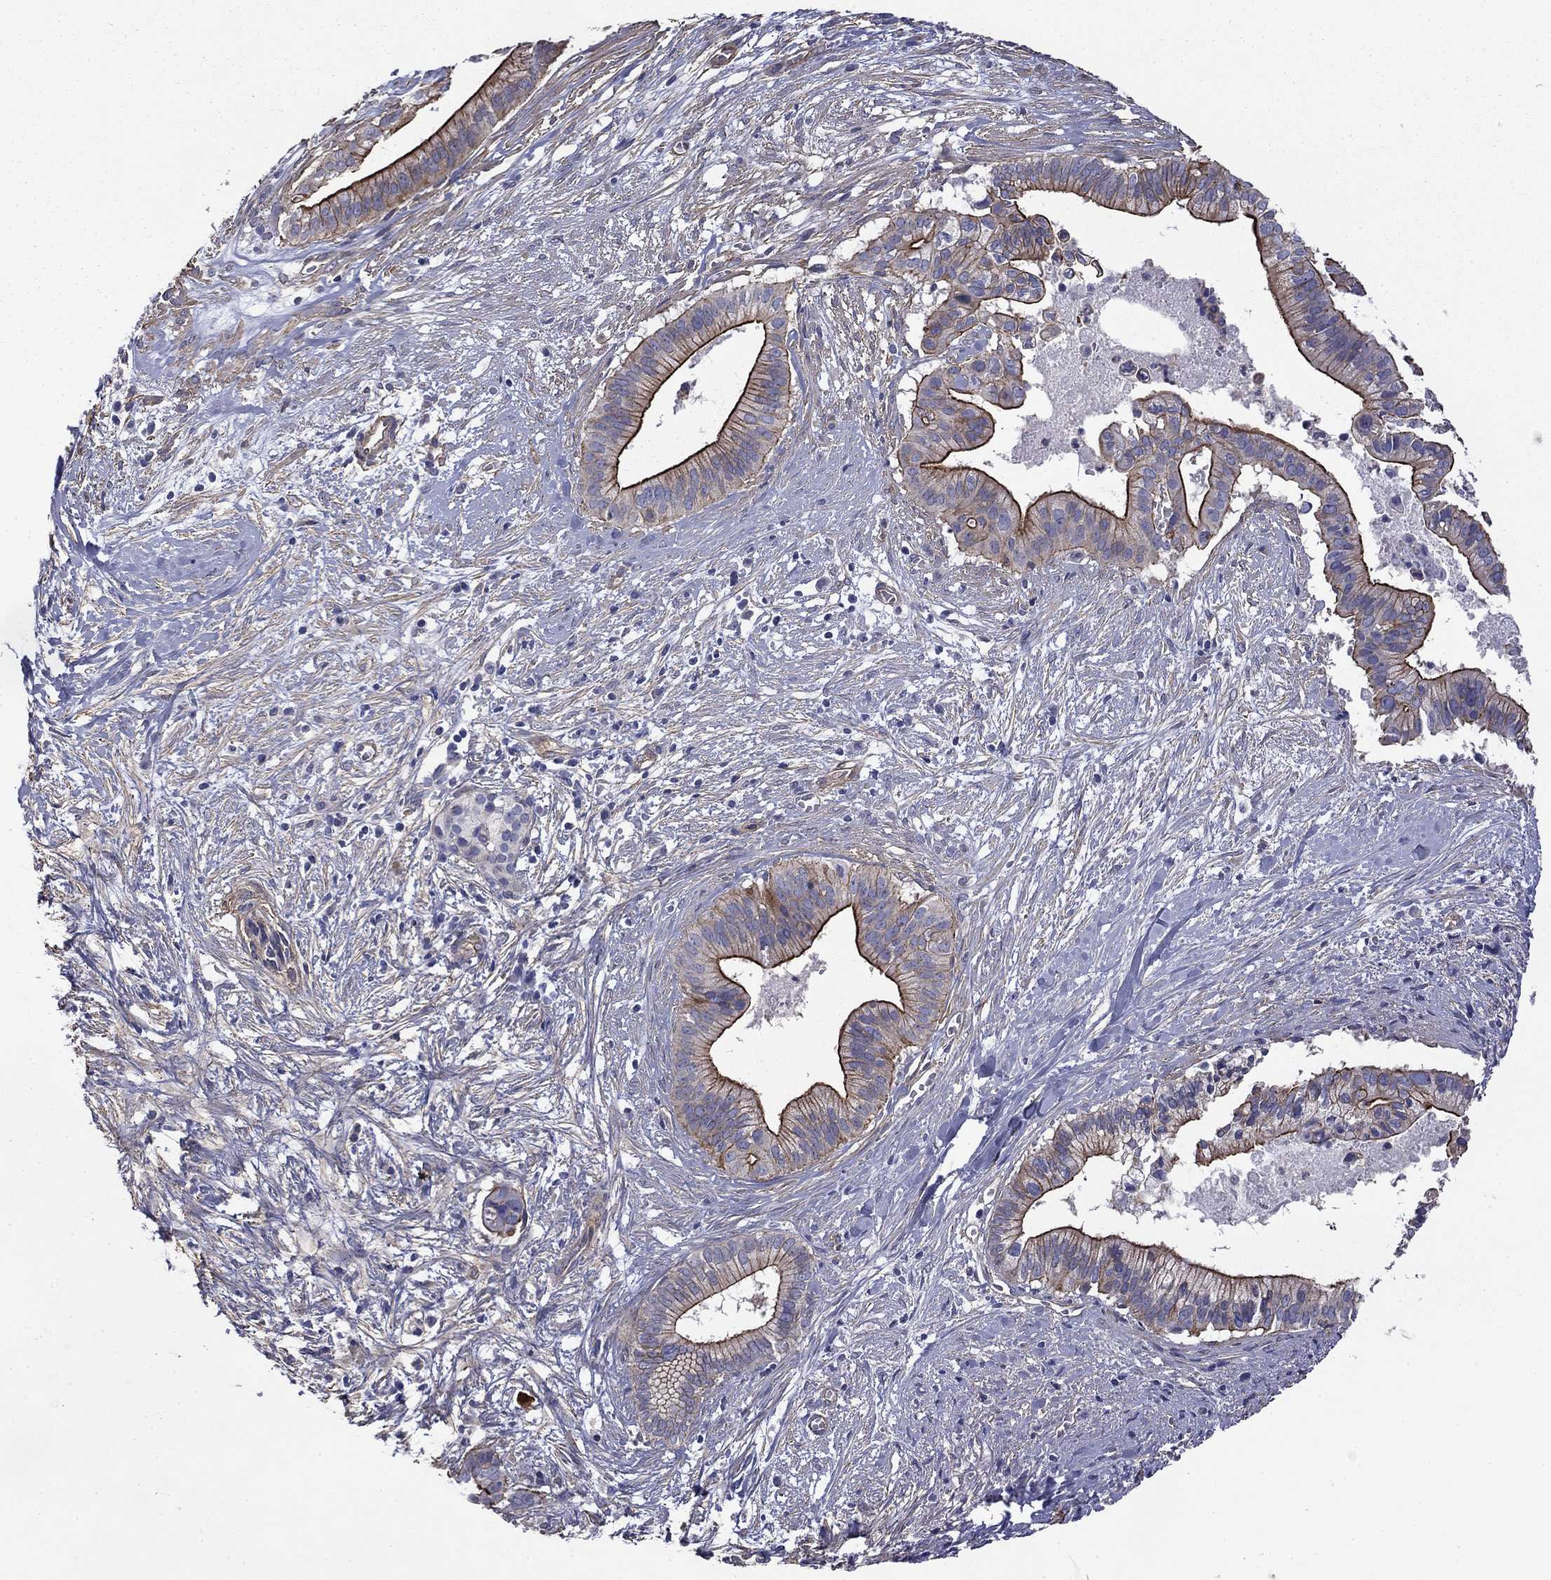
{"staining": {"intensity": "strong", "quantity": "25%-75%", "location": "cytoplasmic/membranous"}, "tissue": "pancreatic cancer", "cell_type": "Tumor cells", "image_type": "cancer", "snomed": [{"axis": "morphology", "description": "Adenocarcinoma, NOS"}, {"axis": "topography", "description": "Pancreas"}], "caption": "Protein analysis of pancreatic adenocarcinoma tissue exhibits strong cytoplasmic/membranous expression in about 25%-75% of tumor cells.", "gene": "TCHH", "patient": {"sex": "male", "age": 61}}